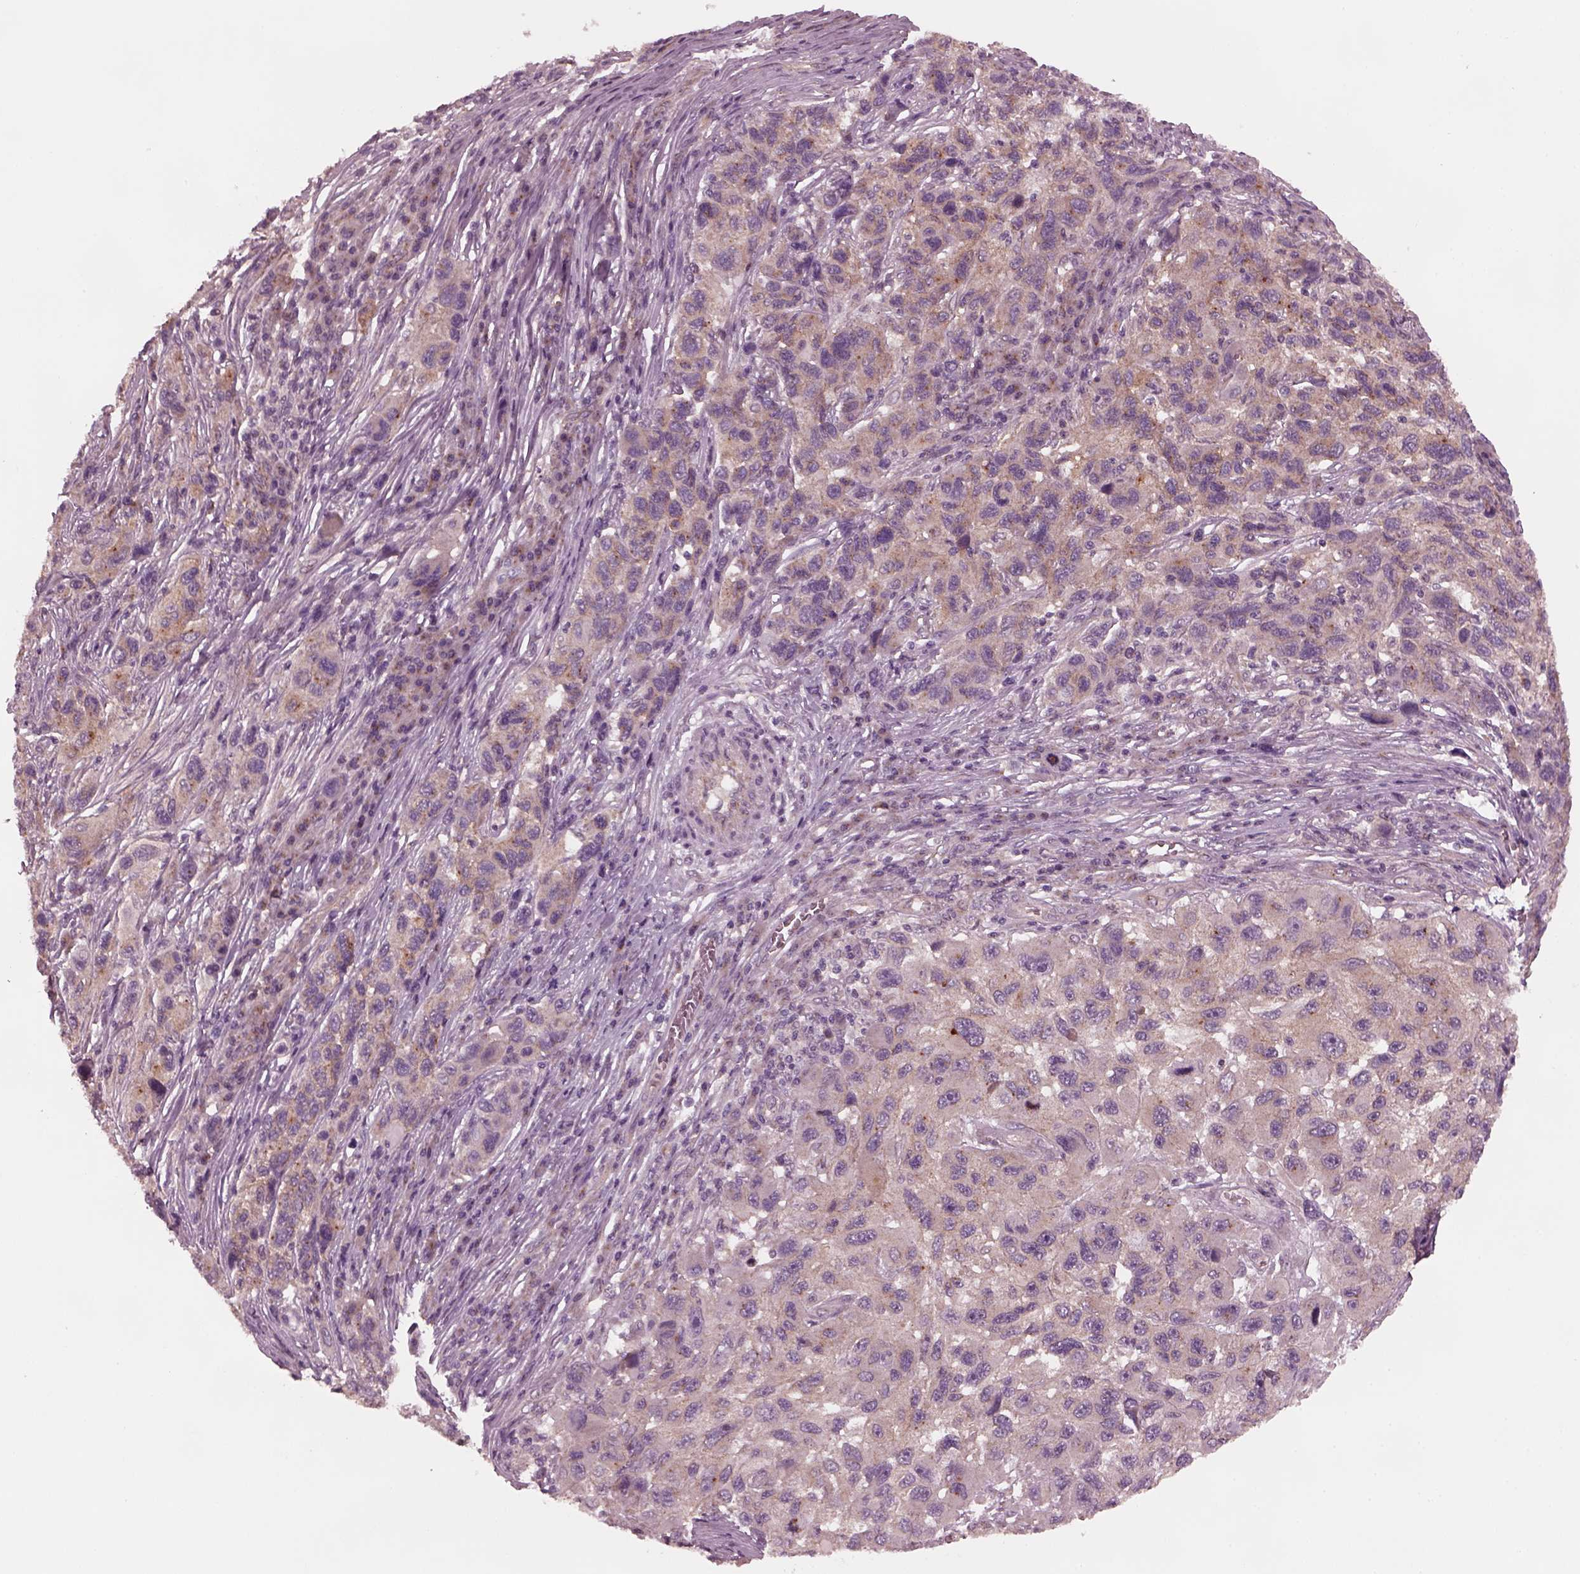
{"staining": {"intensity": "moderate", "quantity": ">75%", "location": "cytoplasmic/membranous"}, "tissue": "melanoma", "cell_type": "Tumor cells", "image_type": "cancer", "snomed": [{"axis": "morphology", "description": "Malignant melanoma, NOS"}, {"axis": "topography", "description": "Skin"}], "caption": "Immunohistochemical staining of human malignant melanoma shows moderate cytoplasmic/membranous protein positivity in approximately >75% of tumor cells.", "gene": "TUBG1", "patient": {"sex": "male", "age": 53}}